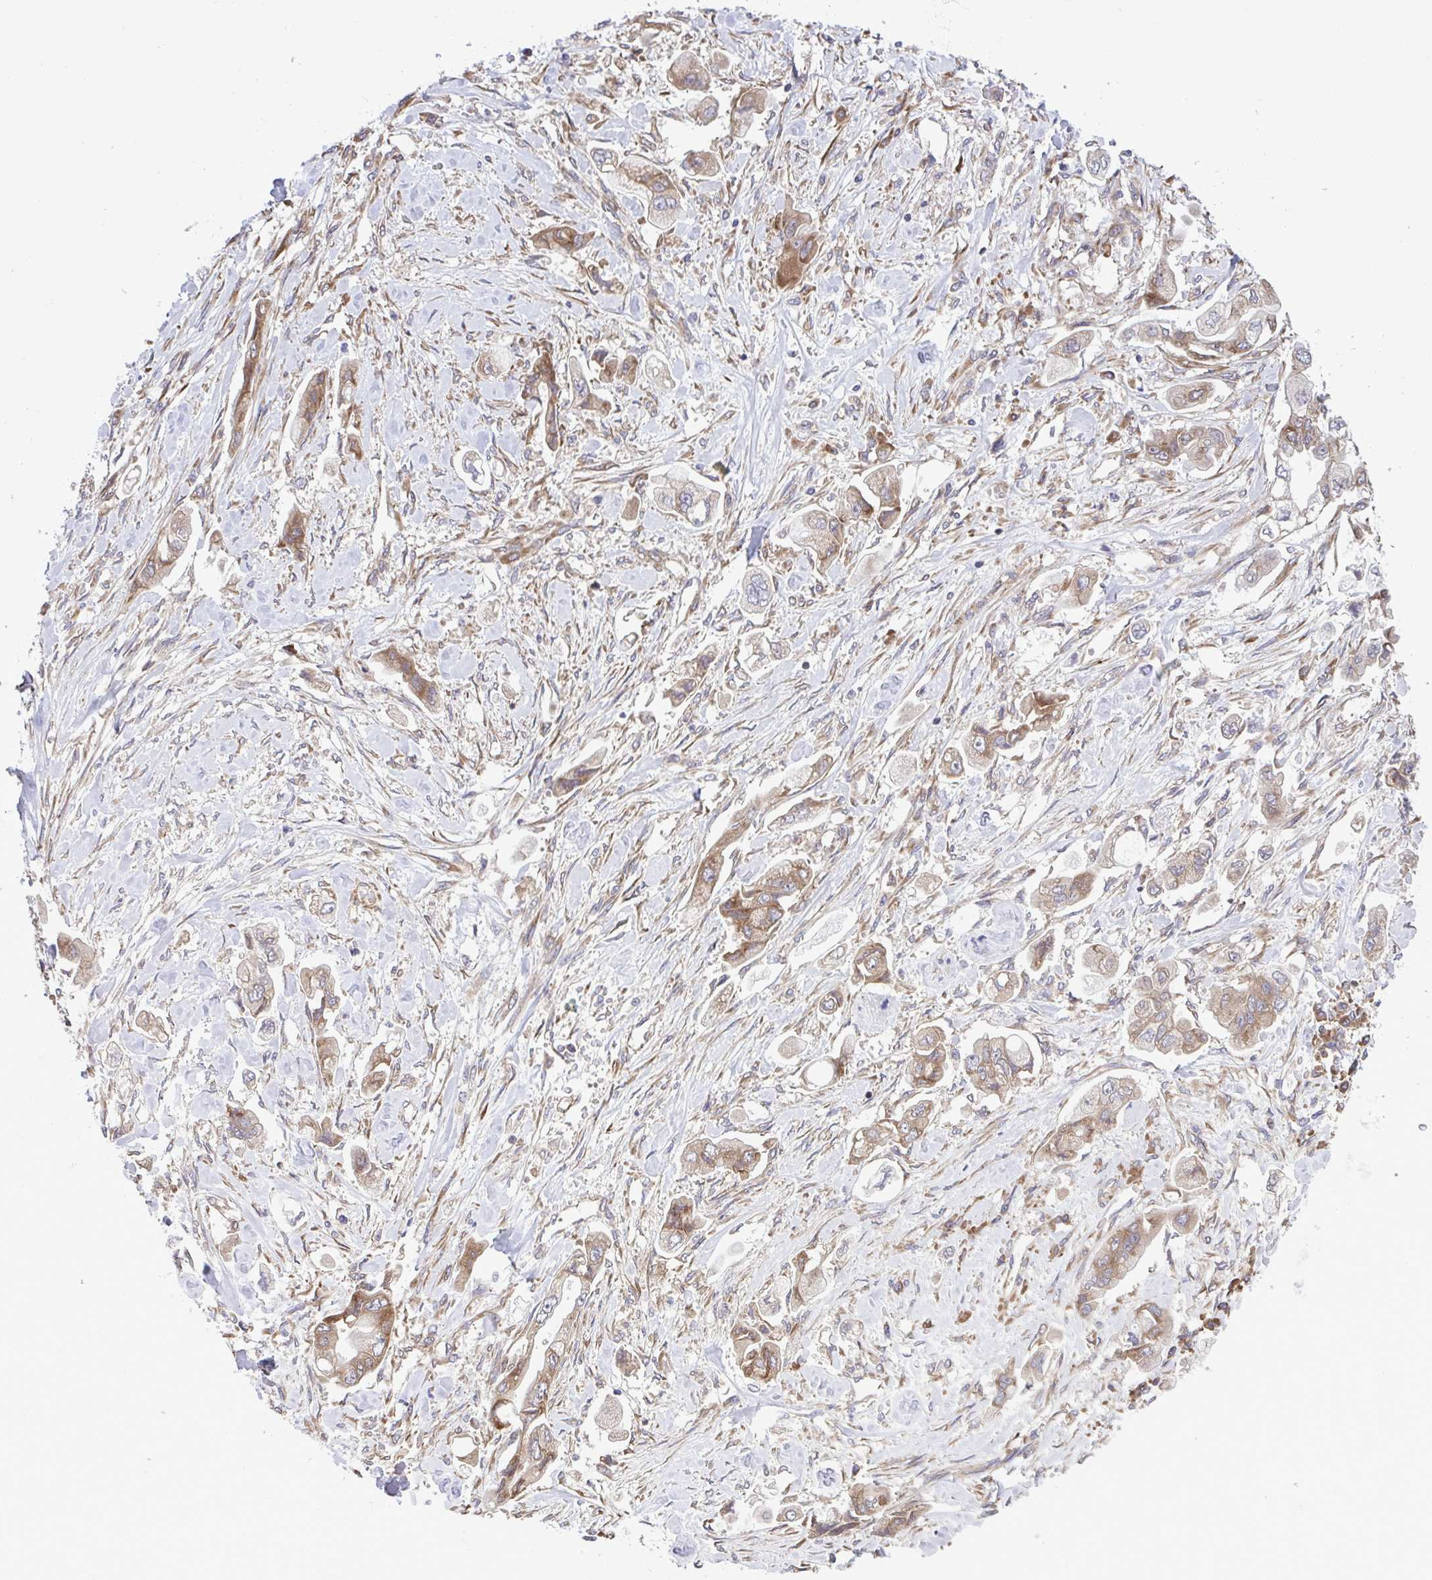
{"staining": {"intensity": "moderate", "quantity": ">75%", "location": "cytoplasmic/membranous"}, "tissue": "stomach cancer", "cell_type": "Tumor cells", "image_type": "cancer", "snomed": [{"axis": "morphology", "description": "Adenocarcinoma, NOS"}, {"axis": "topography", "description": "Stomach"}], "caption": "Human stomach cancer stained for a protein (brown) shows moderate cytoplasmic/membranous positive staining in approximately >75% of tumor cells.", "gene": "RPS15", "patient": {"sex": "male", "age": 62}}